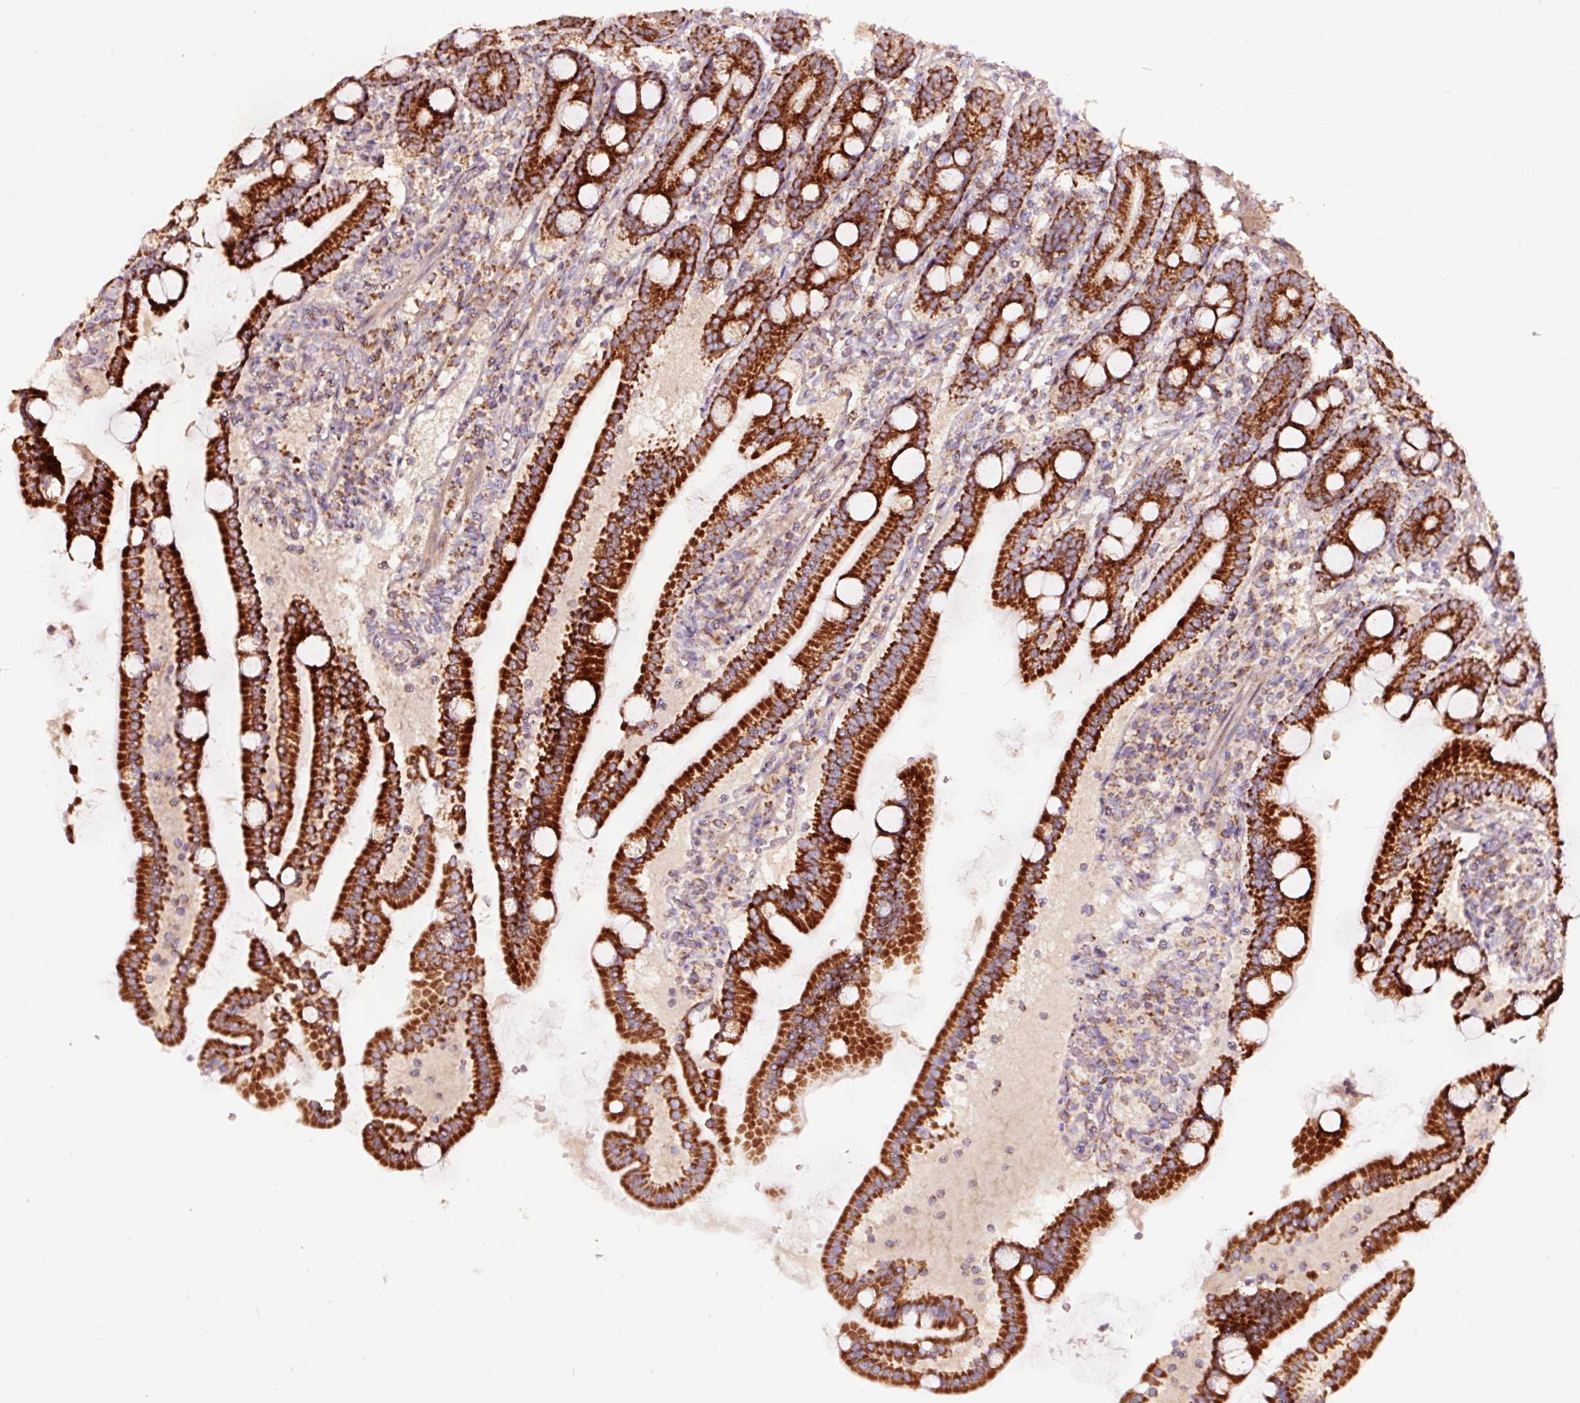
{"staining": {"intensity": "strong", "quantity": ">75%", "location": "cytoplasmic/membranous"}, "tissue": "duodenum", "cell_type": "Glandular cells", "image_type": "normal", "snomed": [{"axis": "morphology", "description": "Normal tissue, NOS"}, {"axis": "topography", "description": "Duodenum"}], "caption": "Glandular cells demonstrate high levels of strong cytoplasmic/membranous expression in about >75% of cells in normal duodenum. (brown staining indicates protein expression, while blue staining denotes nuclei).", "gene": "TPM1", "patient": {"sex": "male", "age": 55}}